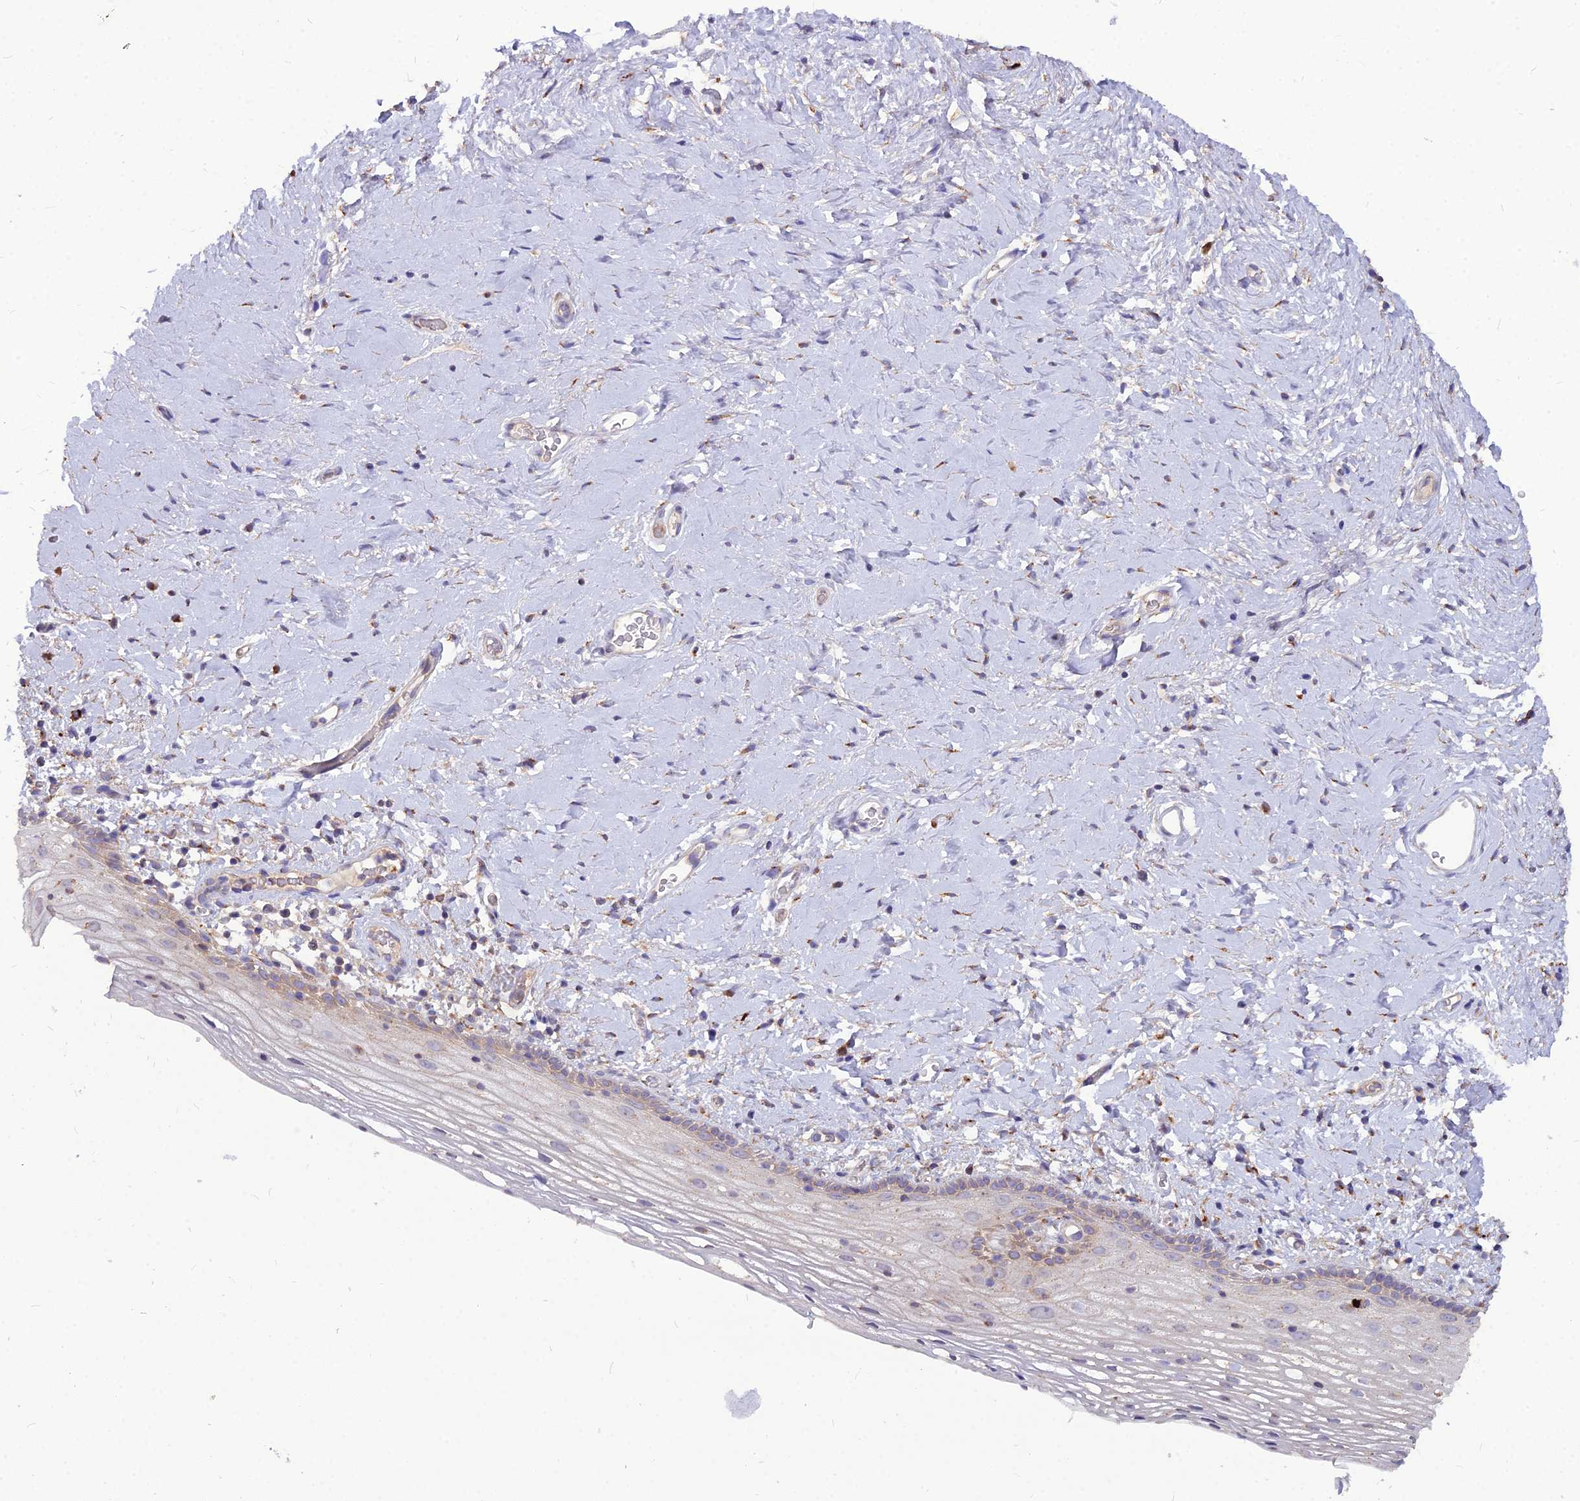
{"staining": {"intensity": "weak", "quantity": "<25%", "location": "cytoplasmic/membranous"}, "tissue": "vagina", "cell_type": "Squamous epithelial cells", "image_type": "normal", "snomed": [{"axis": "morphology", "description": "Normal tissue, NOS"}, {"axis": "morphology", "description": "Adenocarcinoma, NOS"}, {"axis": "topography", "description": "Rectum"}, {"axis": "topography", "description": "Vagina"}], "caption": "DAB (3,3'-diaminobenzidine) immunohistochemical staining of unremarkable human vagina exhibits no significant staining in squamous epithelial cells.", "gene": "PCED1B", "patient": {"sex": "female", "age": 71}}